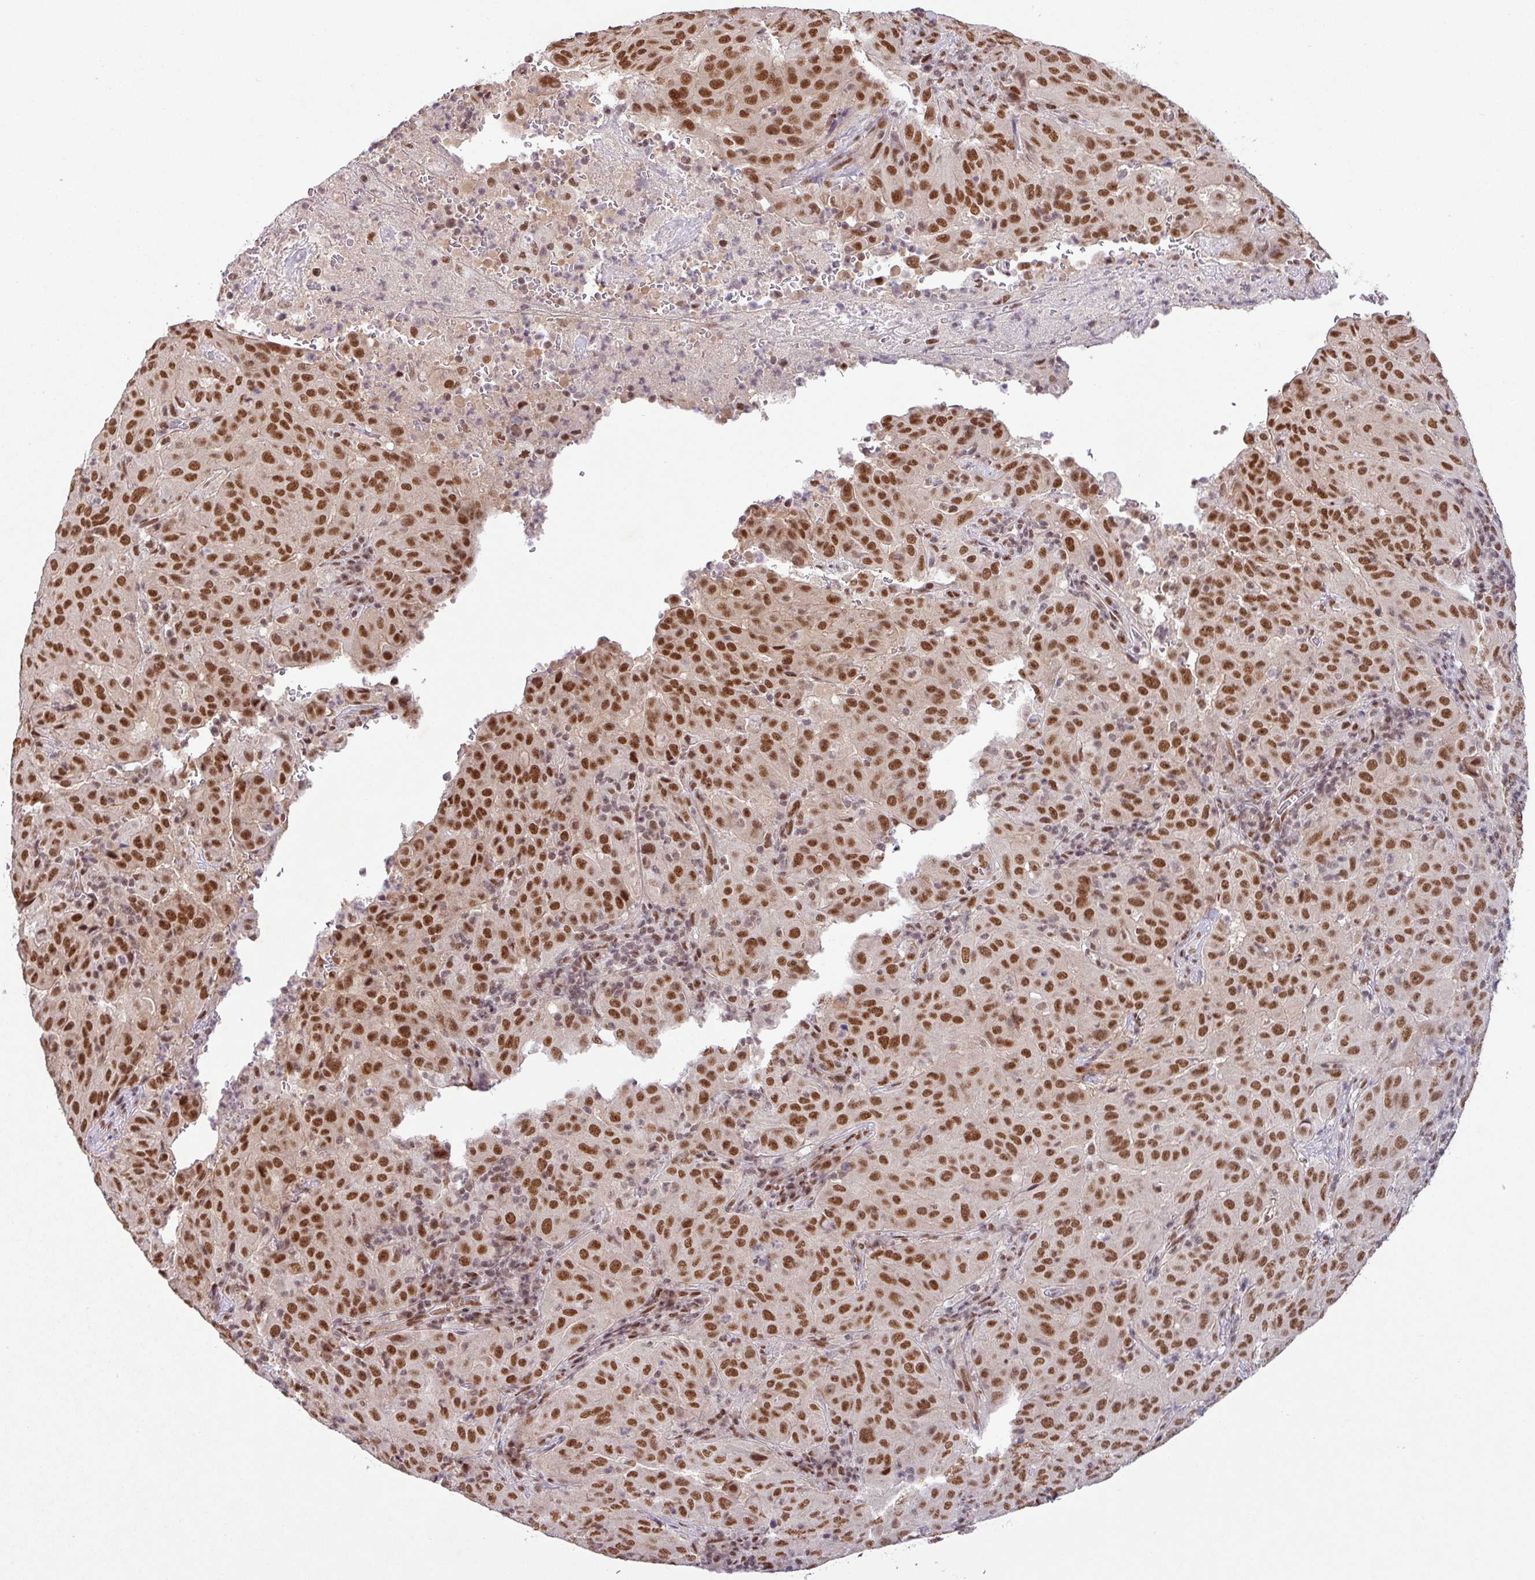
{"staining": {"intensity": "strong", "quantity": ">75%", "location": "nuclear"}, "tissue": "pancreatic cancer", "cell_type": "Tumor cells", "image_type": "cancer", "snomed": [{"axis": "morphology", "description": "Adenocarcinoma, NOS"}, {"axis": "topography", "description": "Pancreas"}], "caption": "Protein staining by IHC reveals strong nuclear positivity in approximately >75% of tumor cells in pancreatic cancer.", "gene": "SRSF2", "patient": {"sex": "male", "age": 63}}